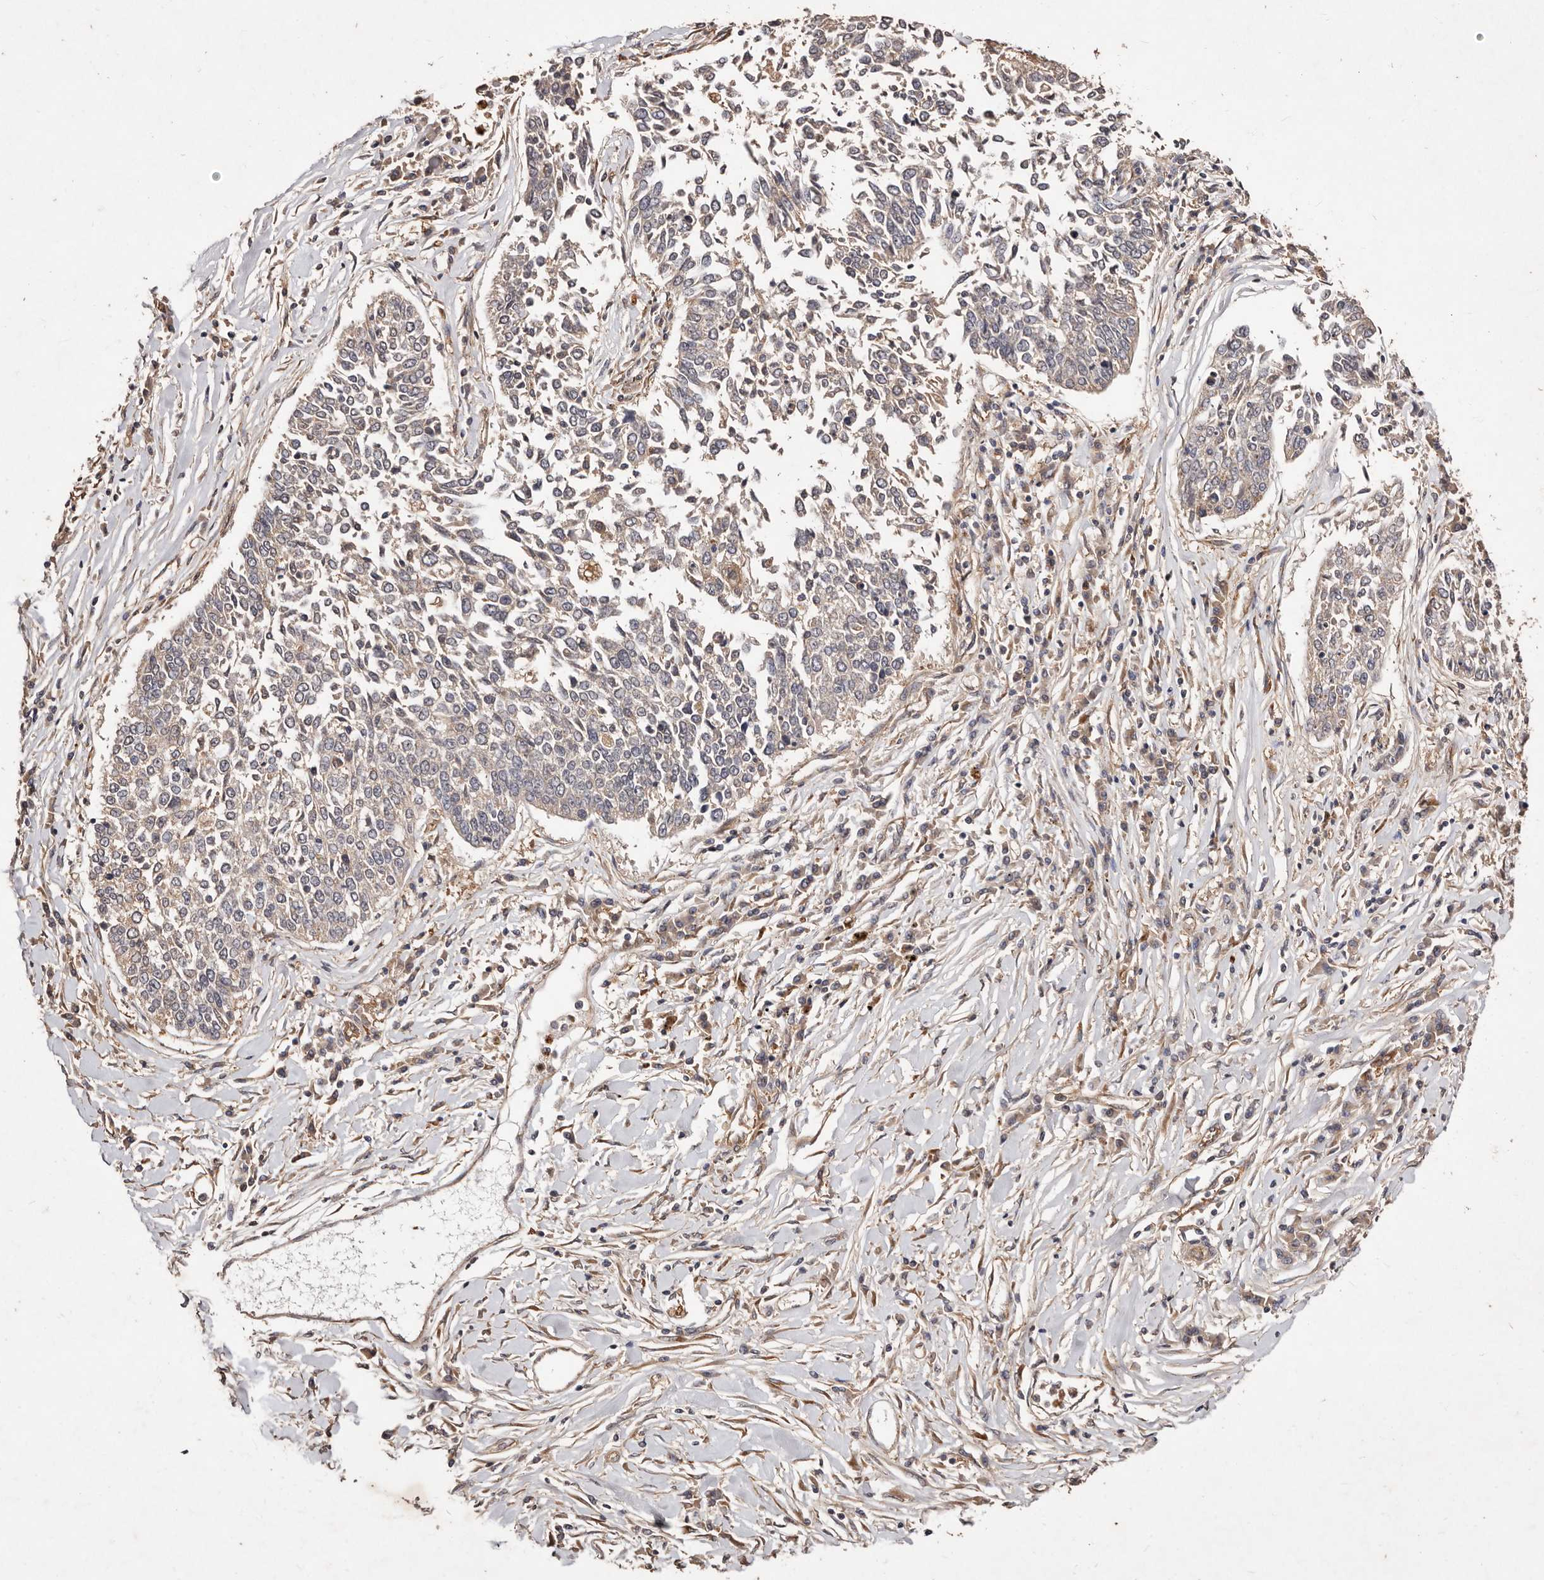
{"staining": {"intensity": "negative", "quantity": "none", "location": "none"}, "tissue": "lung cancer", "cell_type": "Tumor cells", "image_type": "cancer", "snomed": [{"axis": "morphology", "description": "Normal tissue, NOS"}, {"axis": "morphology", "description": "Squamous cell carcinoma, NOS"}, {"axis": "topography", "description": "Cartilage tissue"}, {"axis": "topography", "description": "Bronchus"}, {"axis": "topography", "description": "Lung"}, {"axis": "topography", "description": "Peripheral nerve tissue"}], "caption": "Immunohistochemistry (IHC) image of human squamous cell carcinoma (lung) stained for a protein (brown), which displays no staining in tumor cells.", "gene": "CCL14", "patient": {"sex": "female", "age": 49}}